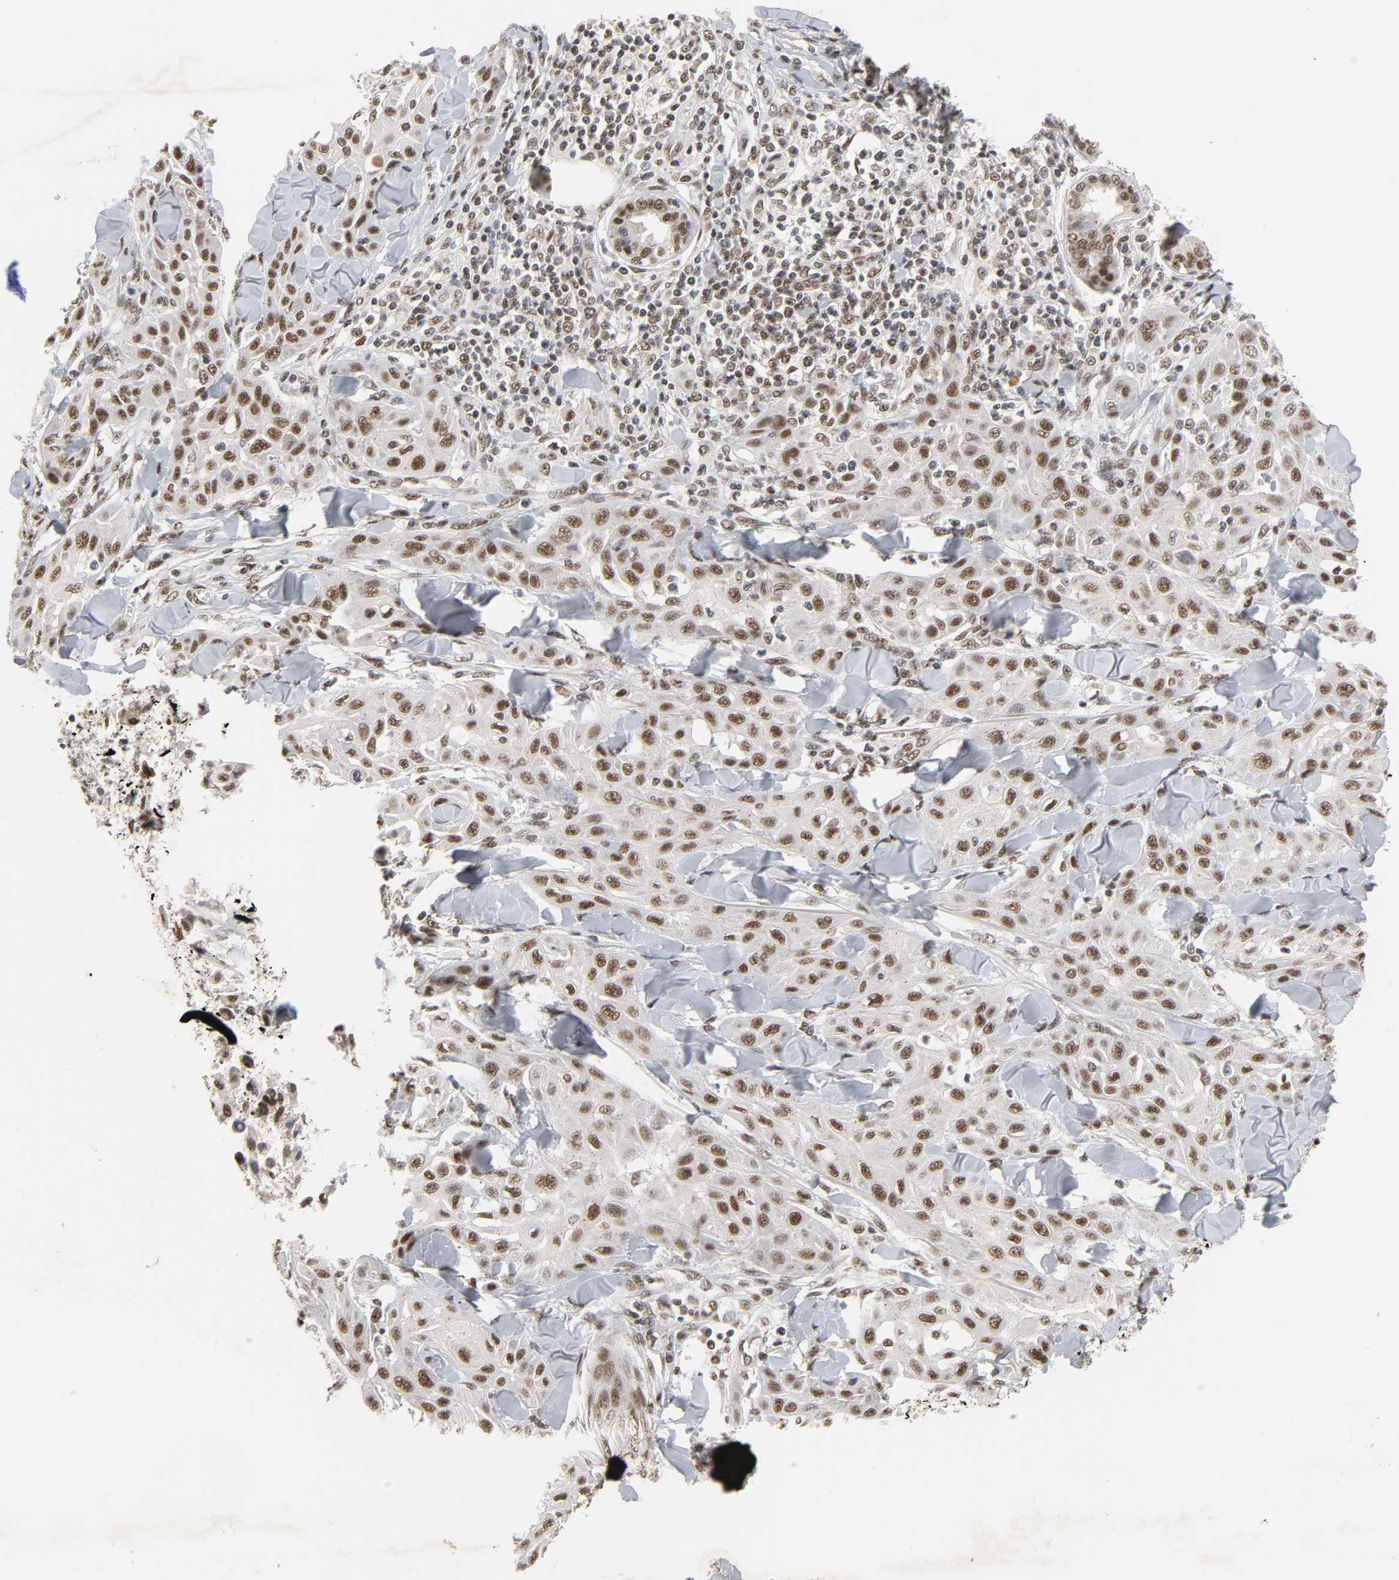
{"staining": {"intensity": "moderate", "quantity": ">75%", "location": "nuclear"}, "tissue": "skin cancer", "cell_type": "Tumor cells", "image_type": "cancer", "snomed": [{"axis": "morphology", "description": "Squamous cell carcinoma, NOS"}, {"axis": "topography", "description": "Skin"}], "caption": "A photomicrograph of skin squamous cell carcinoma stained for a protein exhibits moderate nuclear brown staining in tumor cells.", "gene": "NCOA6", "patient": {"sex": "male", "age": 24}}